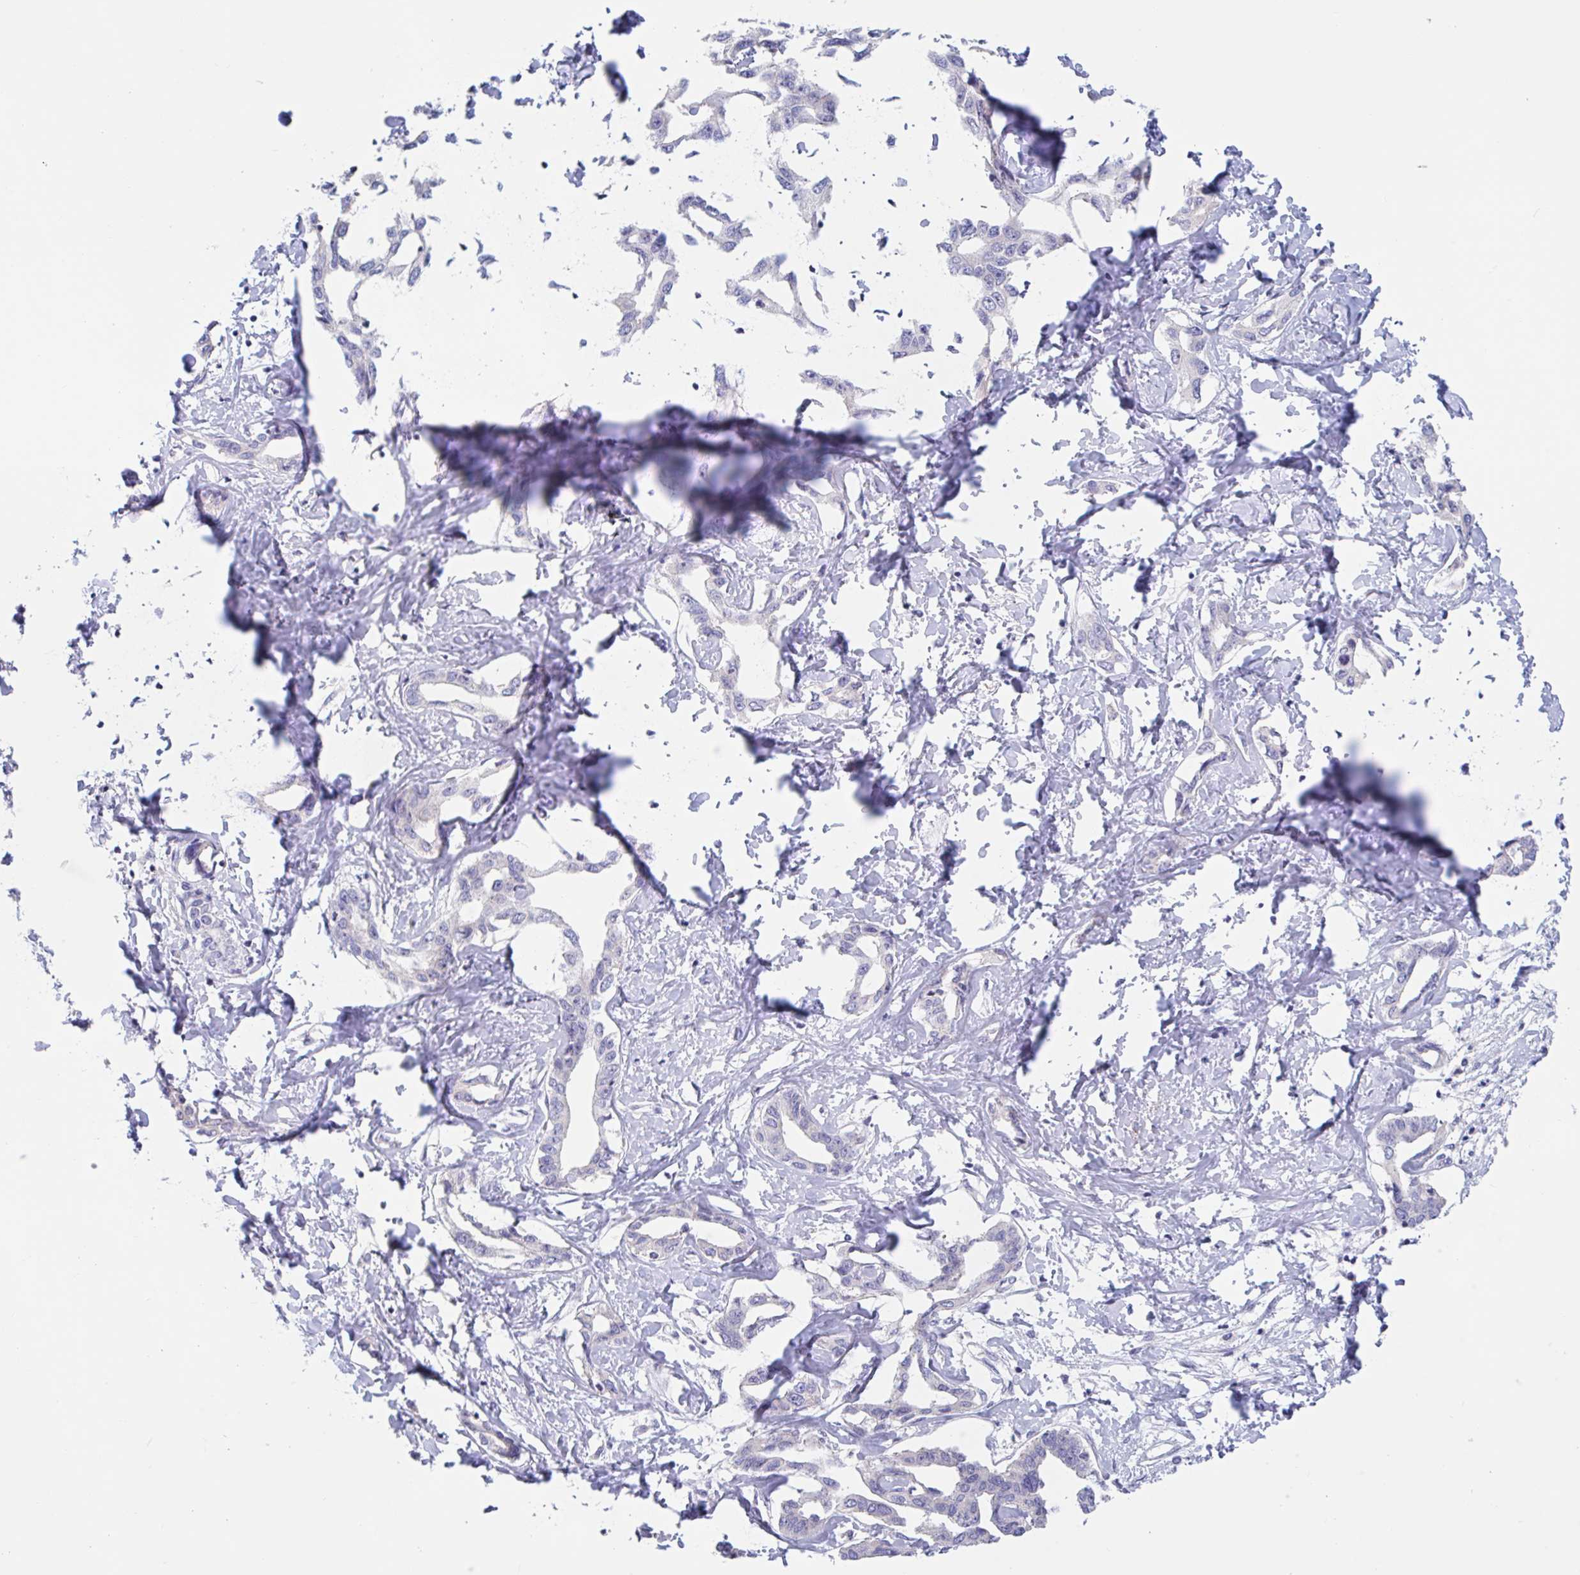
{"staining": {"intensity": "negative", "quantity": "none", "location": "none"}, "tissue": "liver cancer", "cell_type": "Tumor cells", "image_type": "cancer", "snomed": [{"axis": "morphology", "description": "Cholangiocarcinoma"}, {"axis": "topography", "description": "Liver"}], "caption": "Cholangiocarcinoma (liver) stained for a protein using immunohistochemistry (IHC) exhibits no positivity tumor cells.", "gene": "UNKL", "patient": {"sex": "male", "age": 59}}